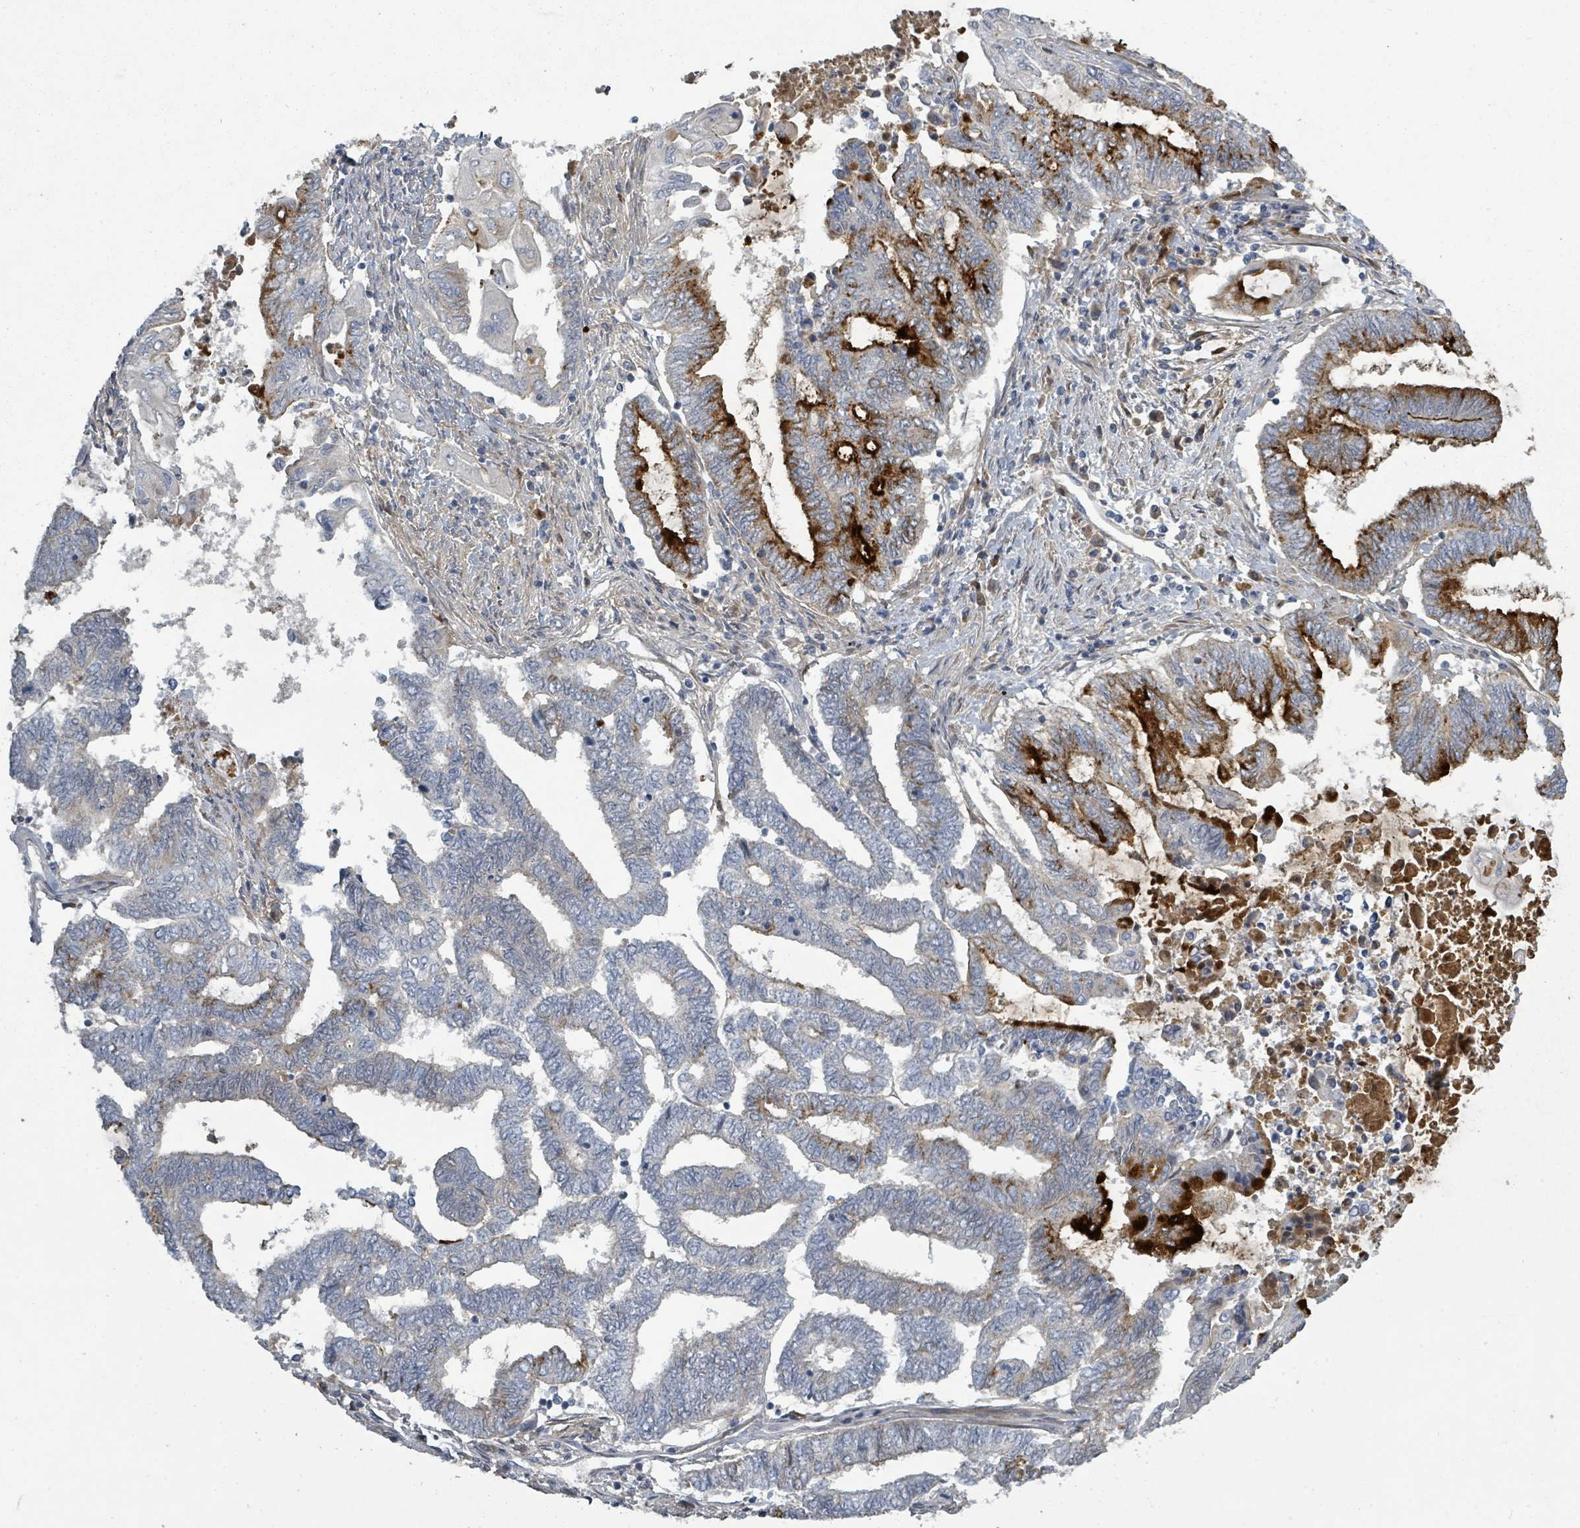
{"staining": {"intensity": "strong", "quantity": "25%-75%", "location": "cytoplasmic/membranous"}, "tissue": "endometrial cancer", "cell_type": "Tumor cells", "image_type": "cancer", "snomed": [{"axis": "morphology", "description": "Adenocarcinoma, NOS"}, {"axis": "topography", "description": "Uterus"}, {"axis": "topography", "description": "Endometrium"}], "caption": "A histopathology image of human endometrial adenocarcinoma stained for a protein exhibits strong cytoplasmic/membranous brown staining in tumor cells.", "gene": "LEFTY2", "patient": {"sex": "female", "age": 70}}